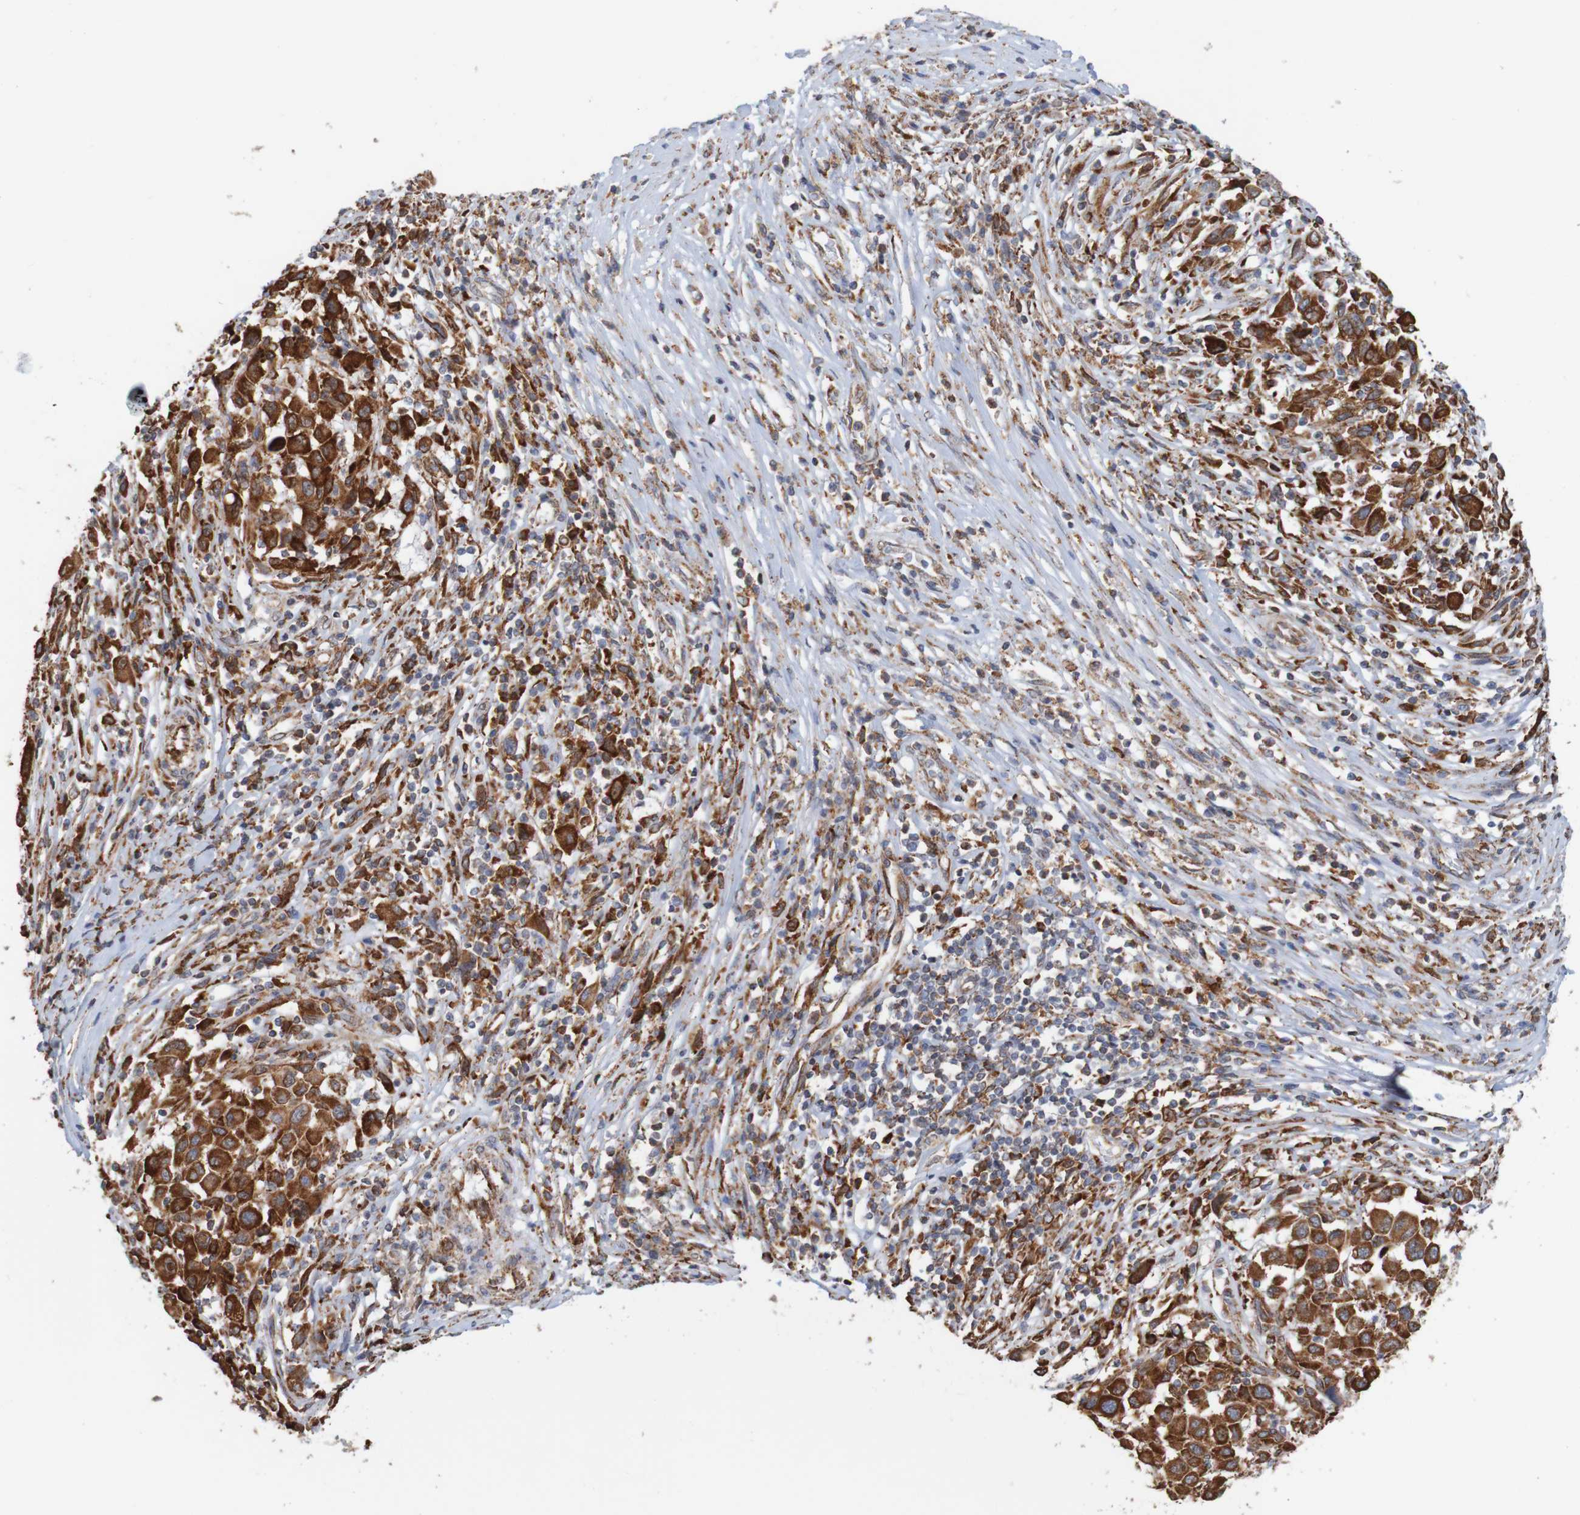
{"staining": {"intensity": "strong", "quantity": "25%-75%", "location": "cytoplasmic/membranous"}, "tissue": "melanoma", "cell_type": "Tumor cells", "image_type": "cancer", "snomed": [{"axis": "morphology", "description": "Malignant melanoma, Metastatic site"}, {"axis": "topography", "description": "Lymph node"}], "caption": "Immunohistochemical staining of melanoma displays high levels of strong cytoplasmic/membranous protein expression in about 25%-75% of tumor cells.", "gene": "PDIA3", "patient": {"sex": "male", "age": 61}}